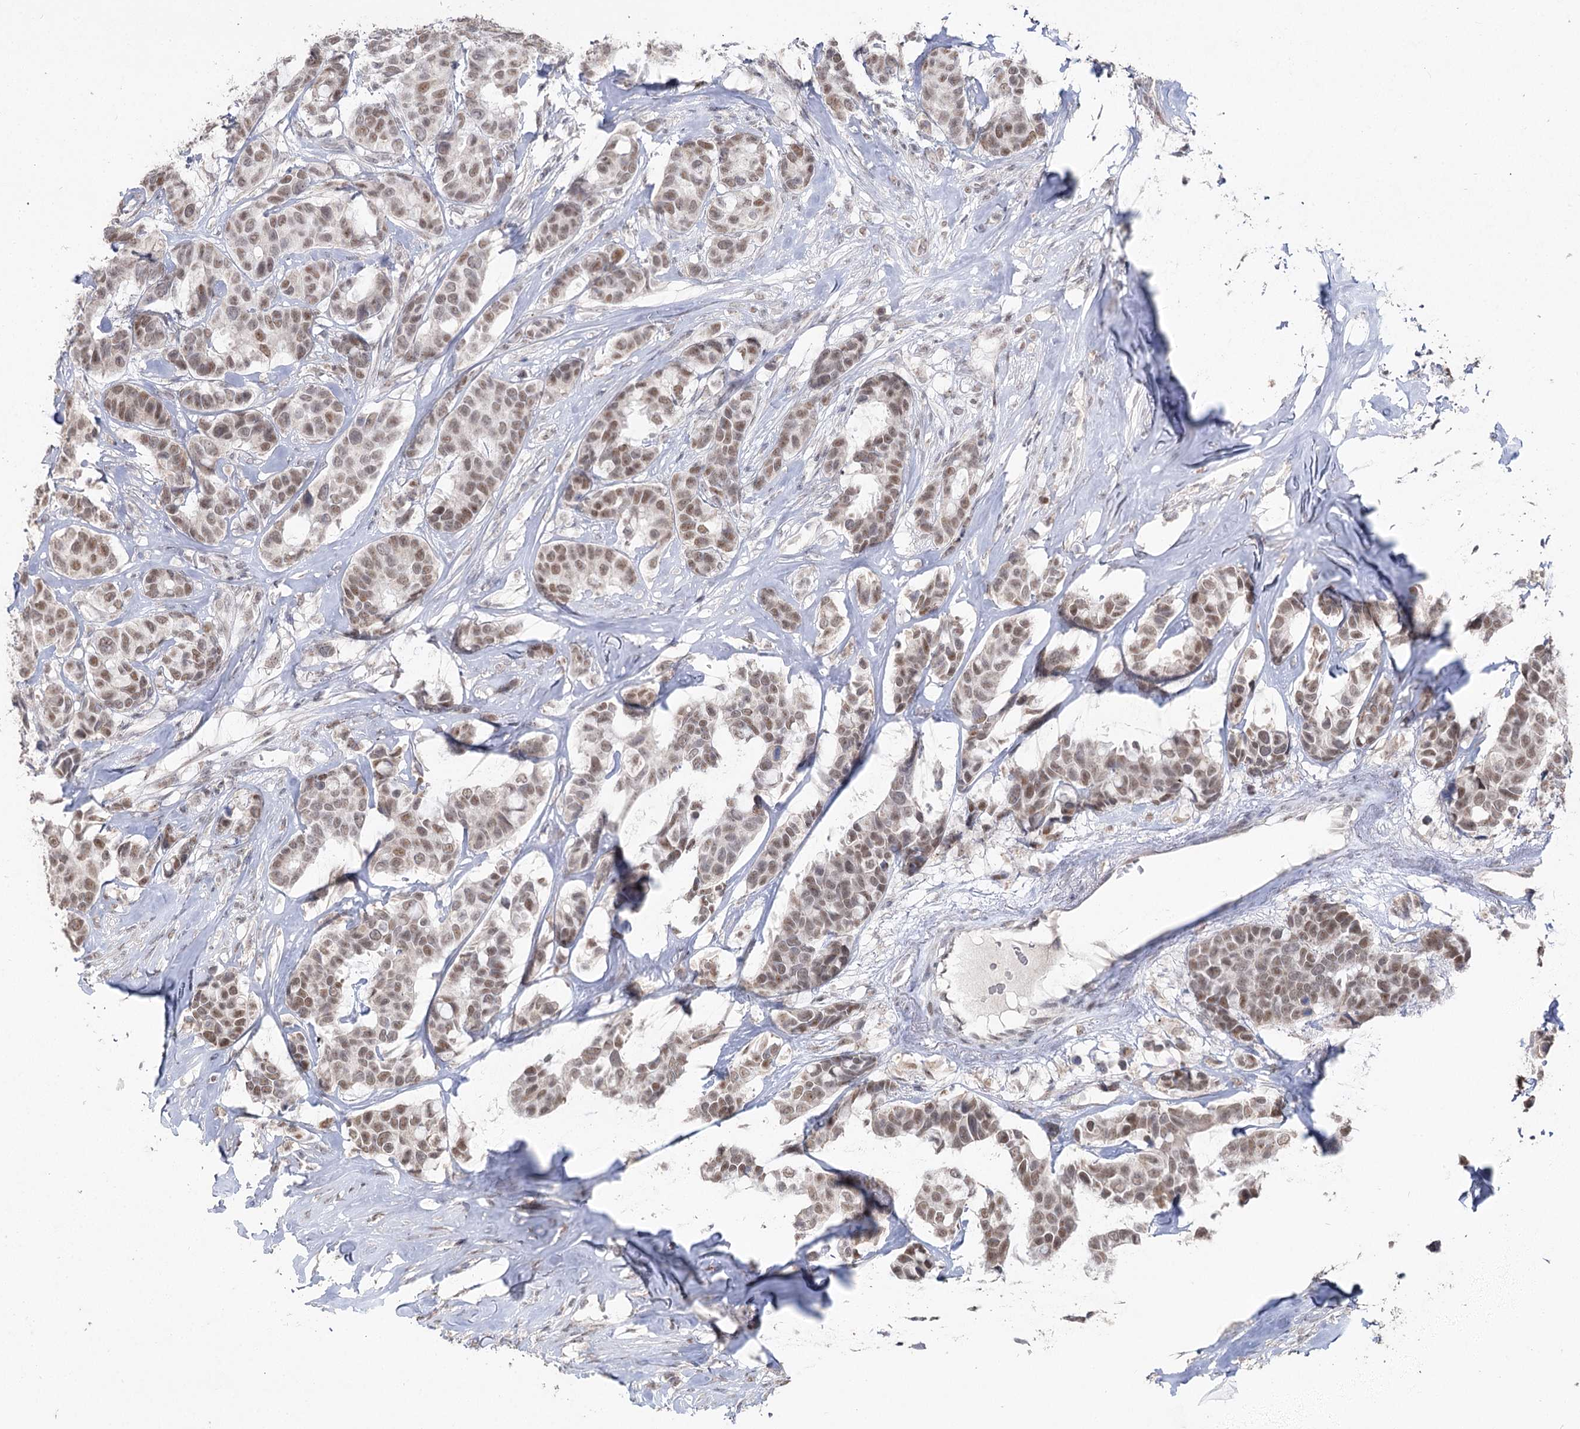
{"staining": {"intensity": "weak", "quantity": ">75%", "location": "nuclear"}, "tissue": "breast cancer", "cell_type": "Tumor cells", "image_type": "cancer", "snomed": [{"axis": "morphology", "description": "Duct carcinoma"}, {"axis": "topography", "description": "Breast"}], "caption": "Tumor cells show low levels of weak nuclear expression in approximately >75% of cells in human breast cancer (infiltrating ductal carcinoma).", "gene": "RUFY4", "patient": {"sex": "female", "age": 87}}